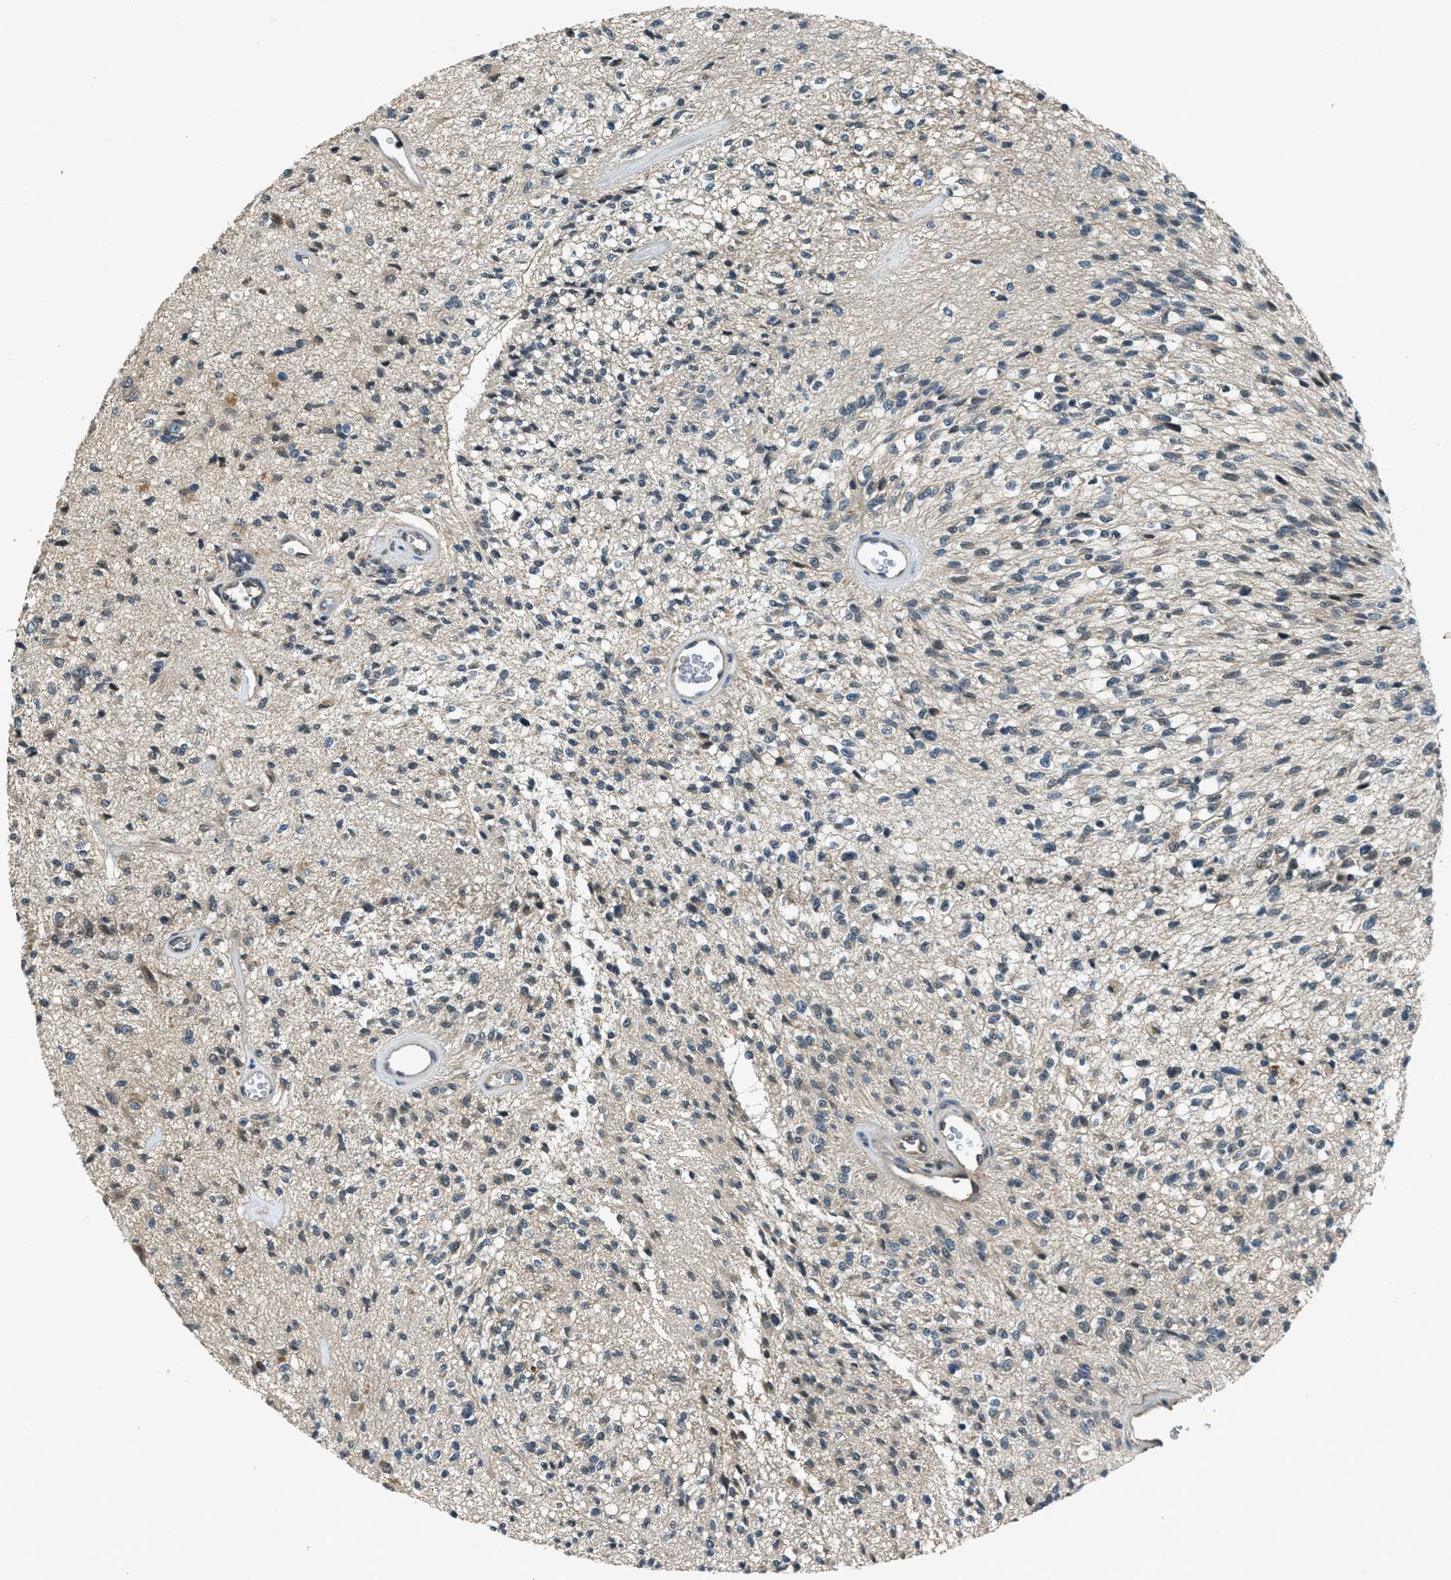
{"staining": {"intensity": "negative", "quantity": "none", "location": "none"}, "tissue": "glioma", "cell_type": "Tumor cells", "image_type": "cancer", "snomed": [{"axis": "morphology", "description": "Normal tissue, NOS"}, {"axis": "morphology", "description": "Glioma, malignant, High grade"}, {"axis": "topography", "description": "Cerebral cortex"}], "caption": "Tumor cells are negative for protein expression in human glioma.", "gene": "DUSP6", "patient": {"sex": "male", "age": 77}}